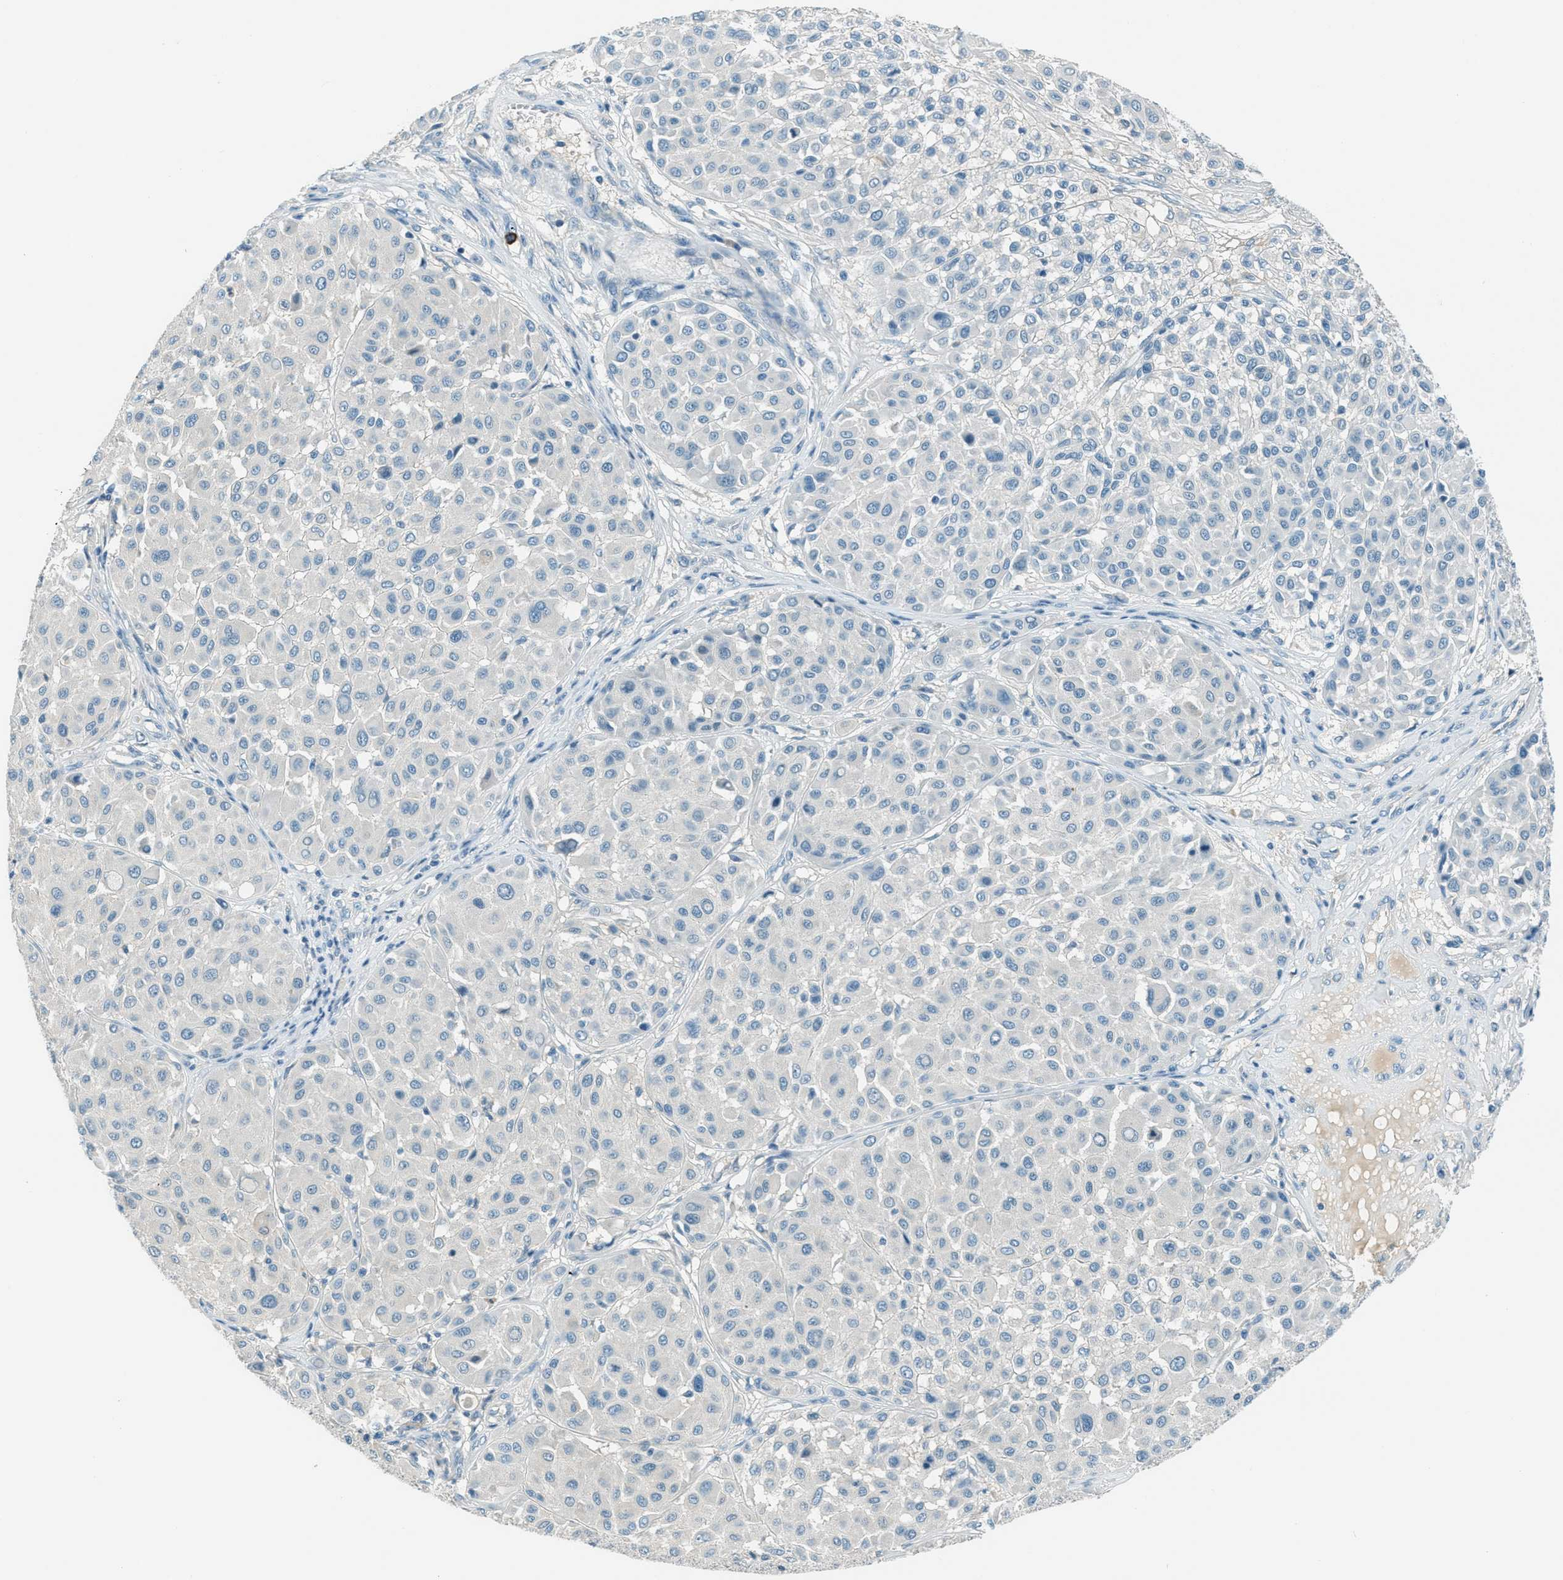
{"staining": {"intensity": "negative", "quantity": "none", "location": "none"}, "tissue": "melanoma", "cell_type": "Tumor cells", "image_type": "cancer", "snomed": [{"axis": "morphology", "description": "Malignant melanoma, Metastatic site"}, {"axis": "topography", "description": "Soft tissue"}], "caption": "IHC histopathology image of human malignant melanoma (metastatic site) stained for a protein (brown), which demonstrates no positivity in tumor cells. The staining was performed using DAB to visualize the protein expression in brown, while the nuclei were stained in blue with hematoxylin (Magnification: 20x).", "gene": "MSLN", "patient": {"sex": "male", "age": 41}}